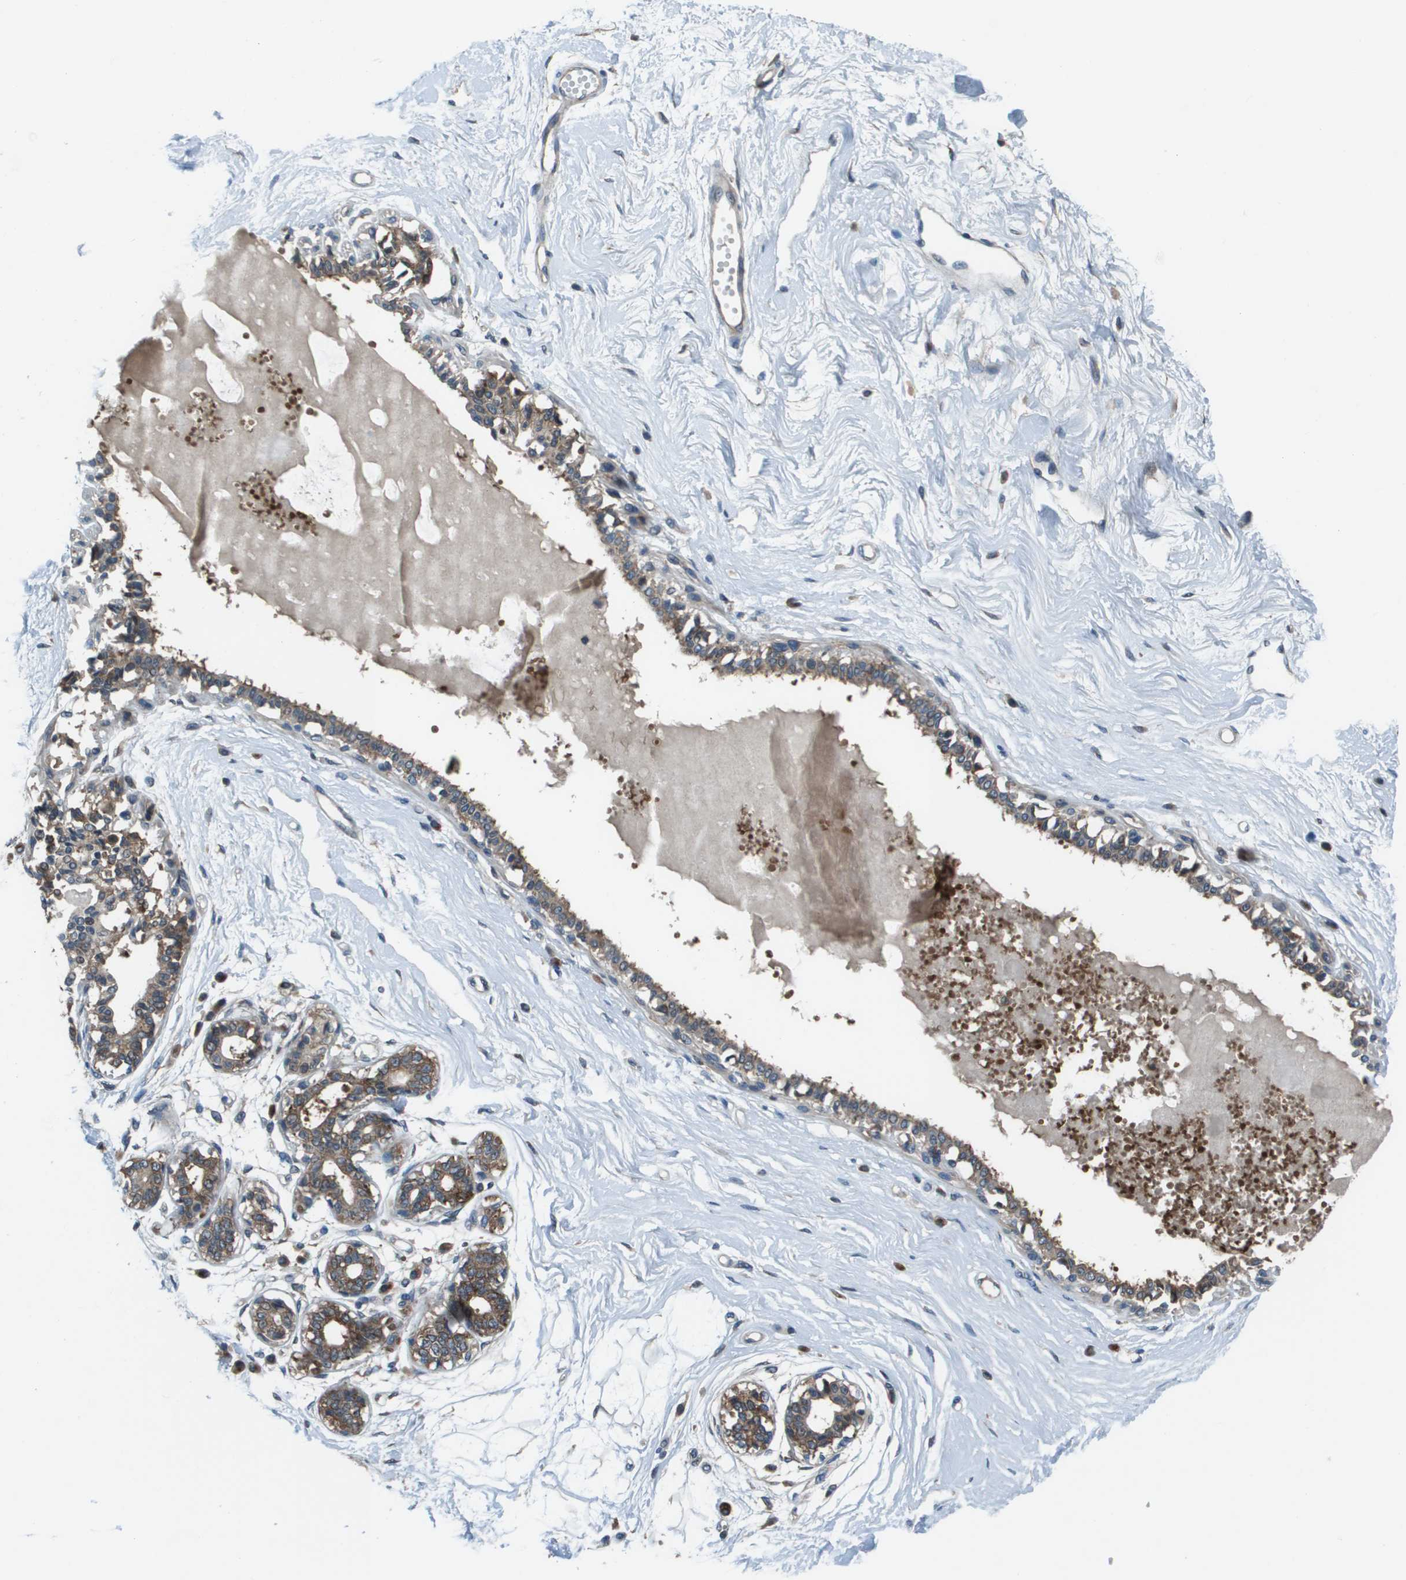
{"staining": {"intensity": "negative", "quantity": "none", "location": "none"}, "tissue": "breast", "cell_type": "Adipocytes", "image_type": "normal", "snomed": [{"axis": "morphology", "description": "Normal tissue, NOS"}, {"axis": "topography", "description": "Breast"}], "caption": "DAB immunohistochemical staining of unremarkable breast displays no significant staining in adipocytes. (DAB immunohistochemistry with hematoxylin counter stain).", "gene": "ARFGAP2", "patient": {"sex": "female", "age": 45}}